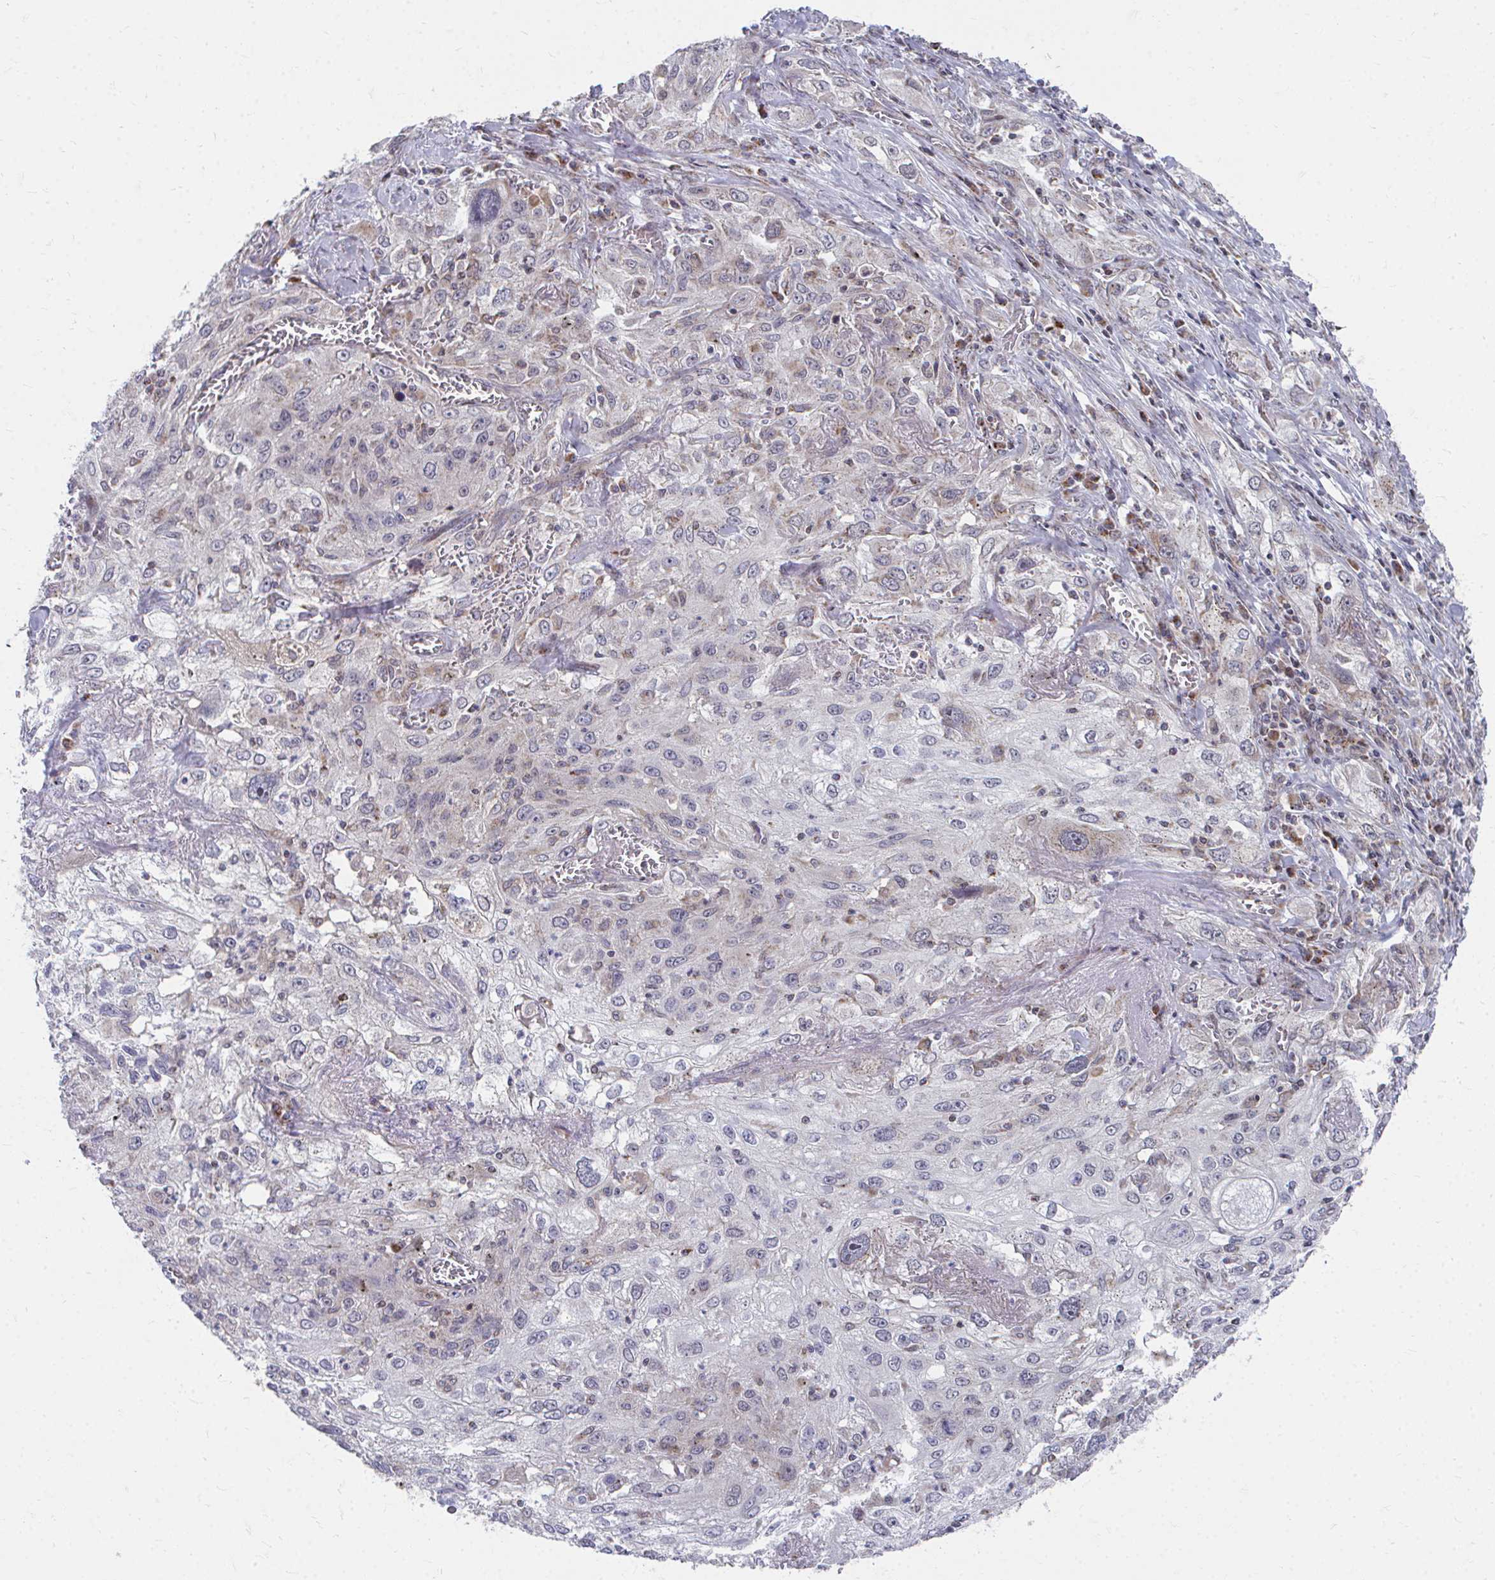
{"staining": {"intensity": "weak", "quantity": "<25%", "location": "cytoplasmic/membranous"}, "tissue": "lung cancer", "cell_type": "Tumor cells", "image_type": "cancer", "snomed": [{"axis": "morphology", "description": "Squamous cell carcinoma, NOS"}, {"axis": "topography", "description": "Lung"}], "caption": "Immunohistochemistry (IHC) of lung cancer (squamous cell carcinoma) displays no staining in tumor cells. Nuclei are stained in blue.", "gene": "PEX3", "patient": {"sex": "female", "age": 69}}